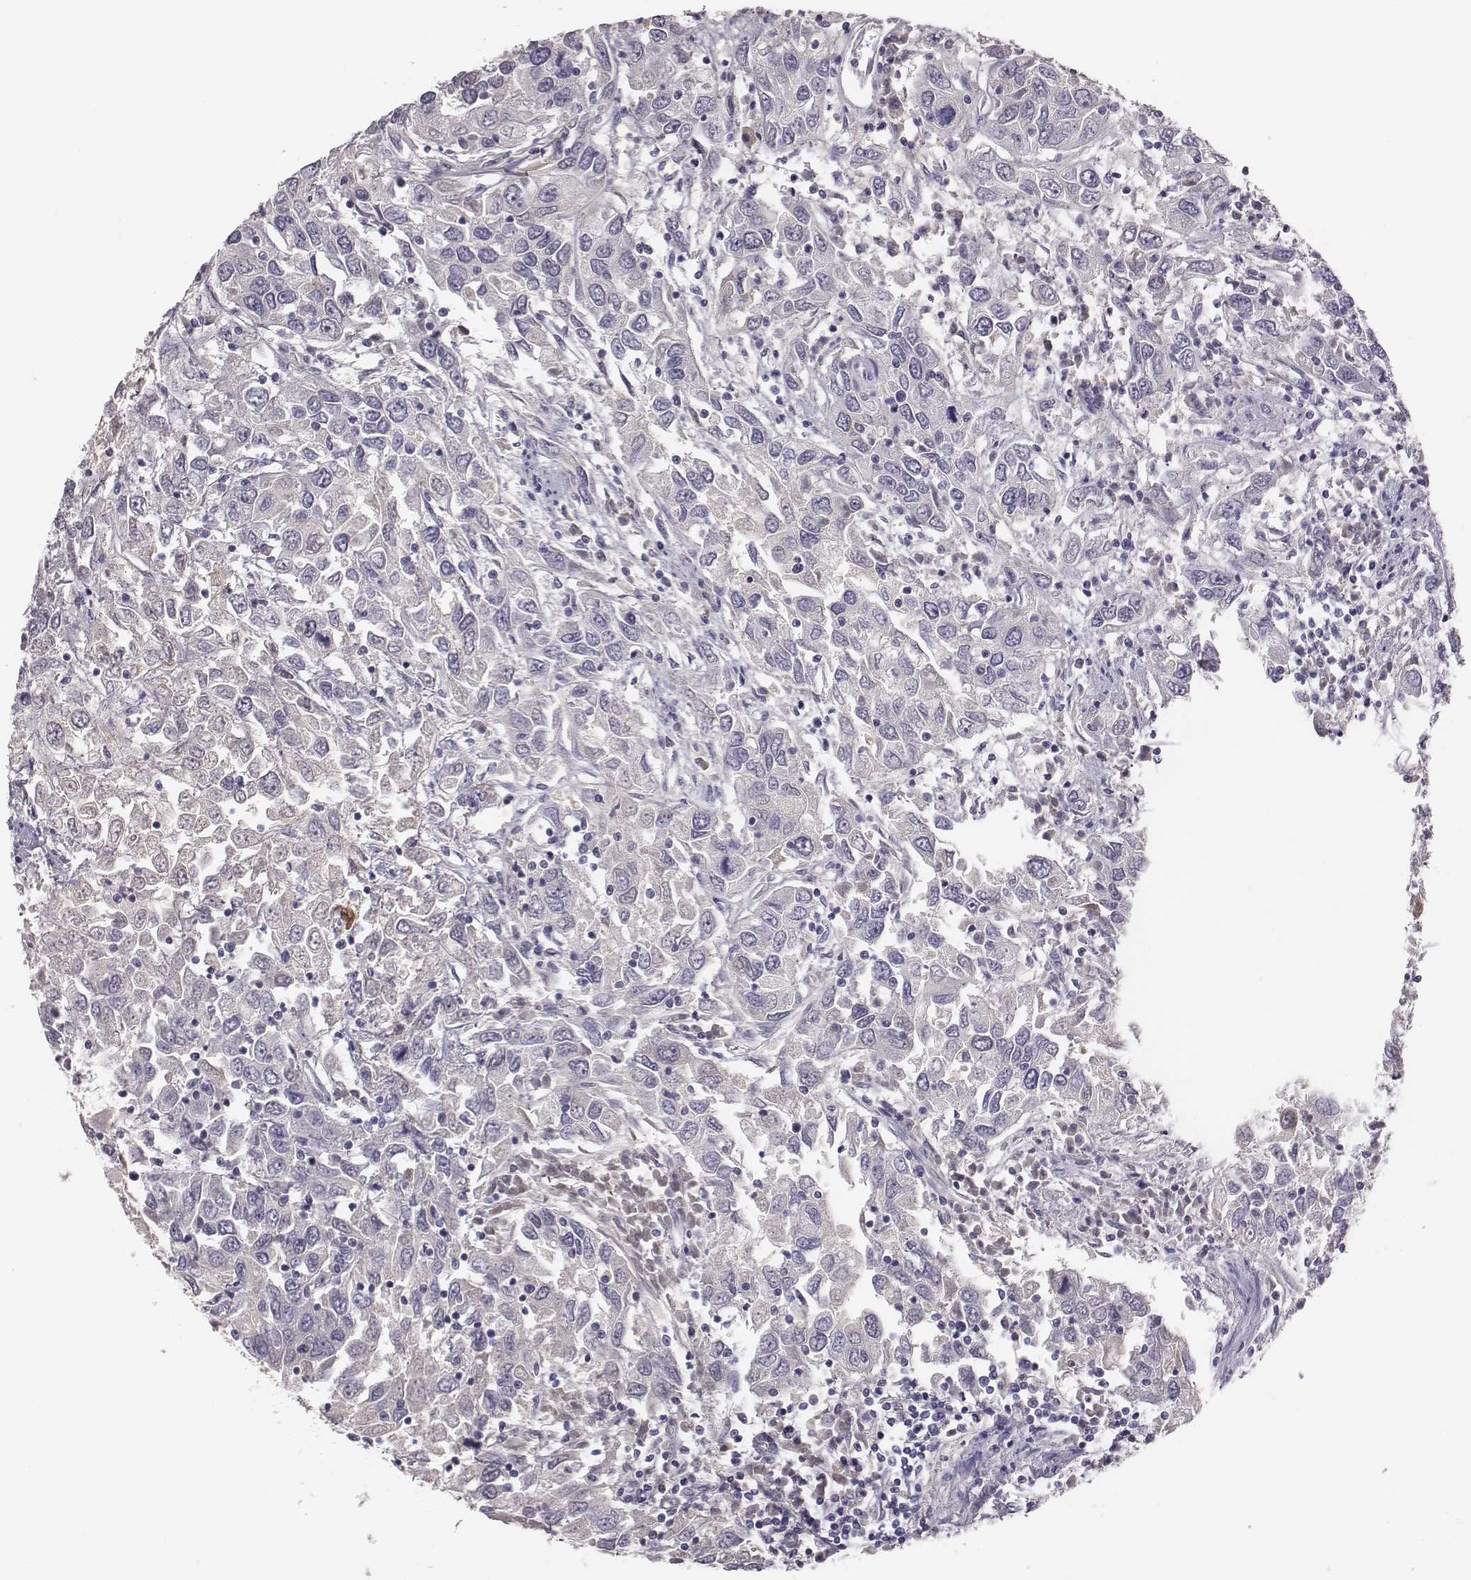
{"staining": {"intensity": "negative", "quantity": "none", "location": "none"}, "tissue": "urothelial cancer", "cell_type": "Tumor cells", "image_type": "cancer", "snomed": [{"axis": "morphology", "description": "Urothelial carcinoma, High grade"}, {"axis": "topography", "description": "Urinary bladder"}], "caption": "Protein analysis of urothelial cancer exhibits no significant expression in tumor cells.", "gene": "EN1", "patient": {"sex": "male", "age": 76}}